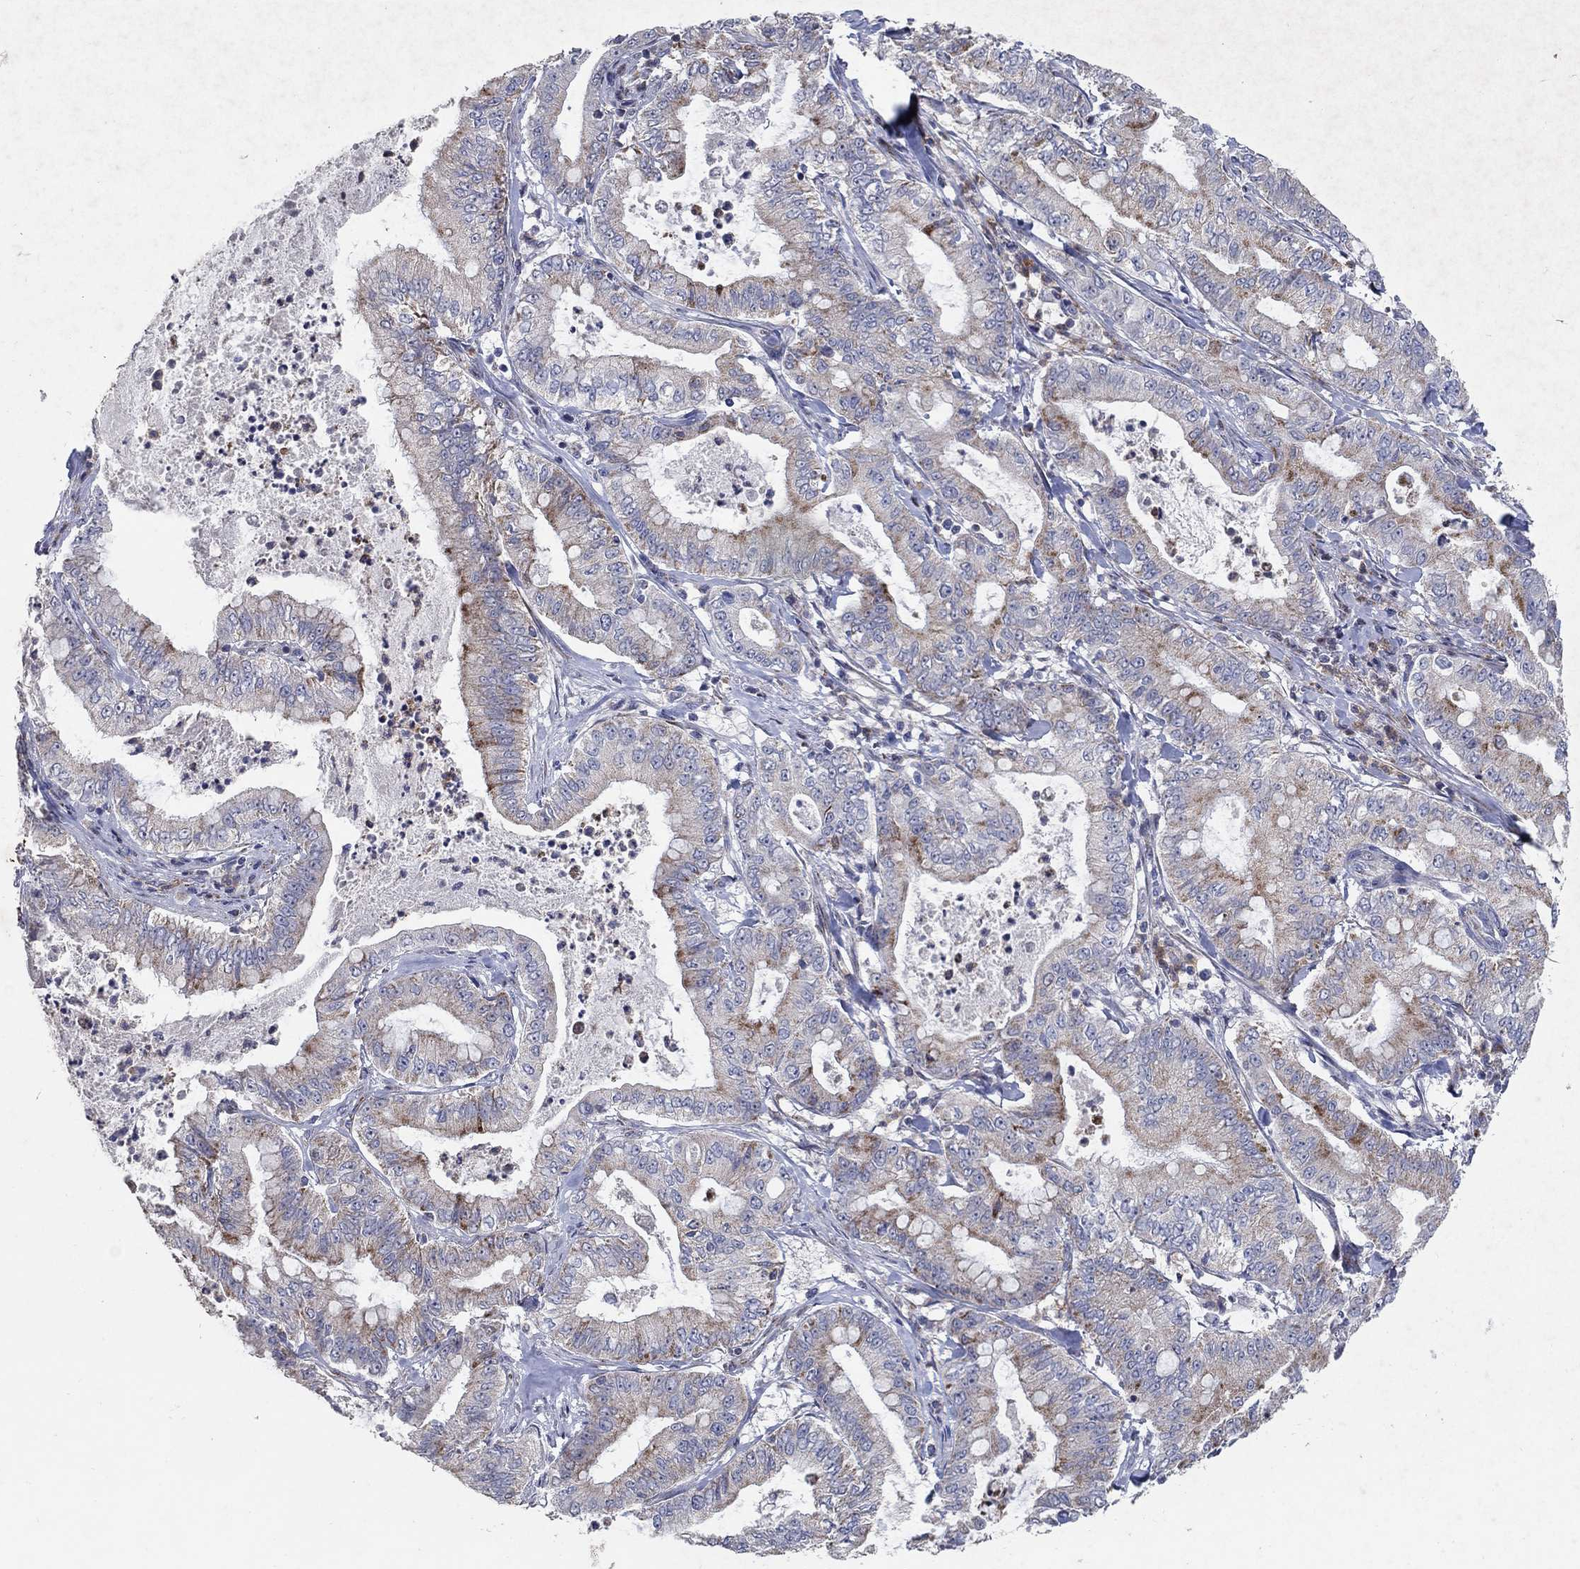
{"staining": {"intensity": "moderate", "quantity": "<25%", "location": "cytoplasmic/membranous"}, "tissue": "pancreatic cancer", "cell_type": "Tumor cells", "image_type": "cancer", "snomed": [{"axis": "morphology", "description": "Adenocarcinoma, NOS"}, {"axis": "topography", "description": "Pancreas"}], "caption": "Adenocarcinoma (pancreatic) was stained to show a protein in brown. There is low levels of moderate cytoplasmic/membranous expression in approximately <25% of tumor cells.", "gene": "HMX2", "patient": {"sex": "male", "age": 71}}